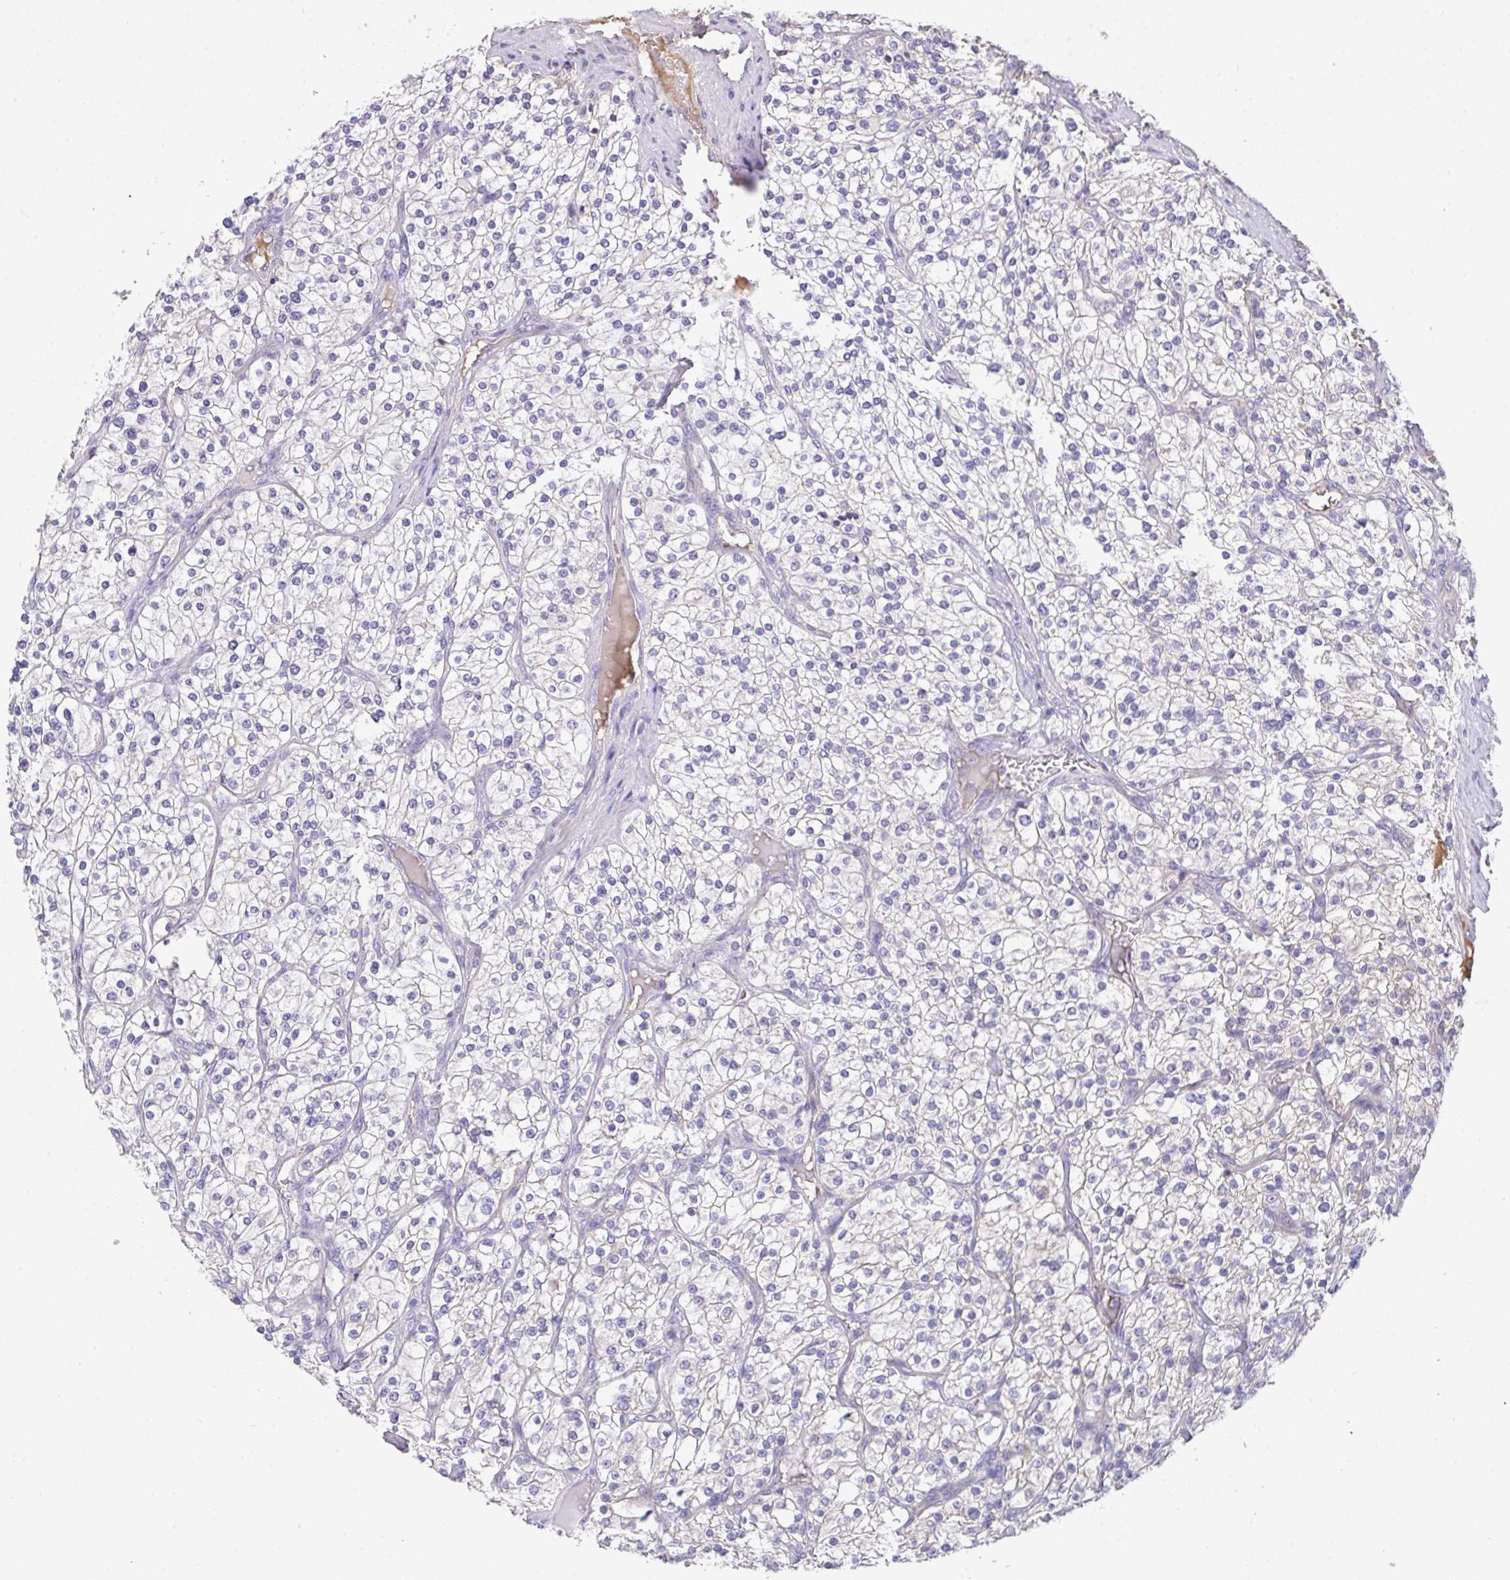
{"staining": {"intensity": "negative", "quantity": "none", "location": "none"}, "tissue": "renal cancer", "cell_type": "Tumor cells", "image_type": "cancer", "snomed": [{"axis": "morphology", "description": "Adenocarcinoma, NOS"}, {"axis": "topography", "description": "Kidney"}], "caption": "Immunohistochemistry of human renal cancer (adenocarcinoma) demonstrates no staining in tumor cells.", "gene": "ZNF581", "patient": {"sex": "male", "age": 80}}